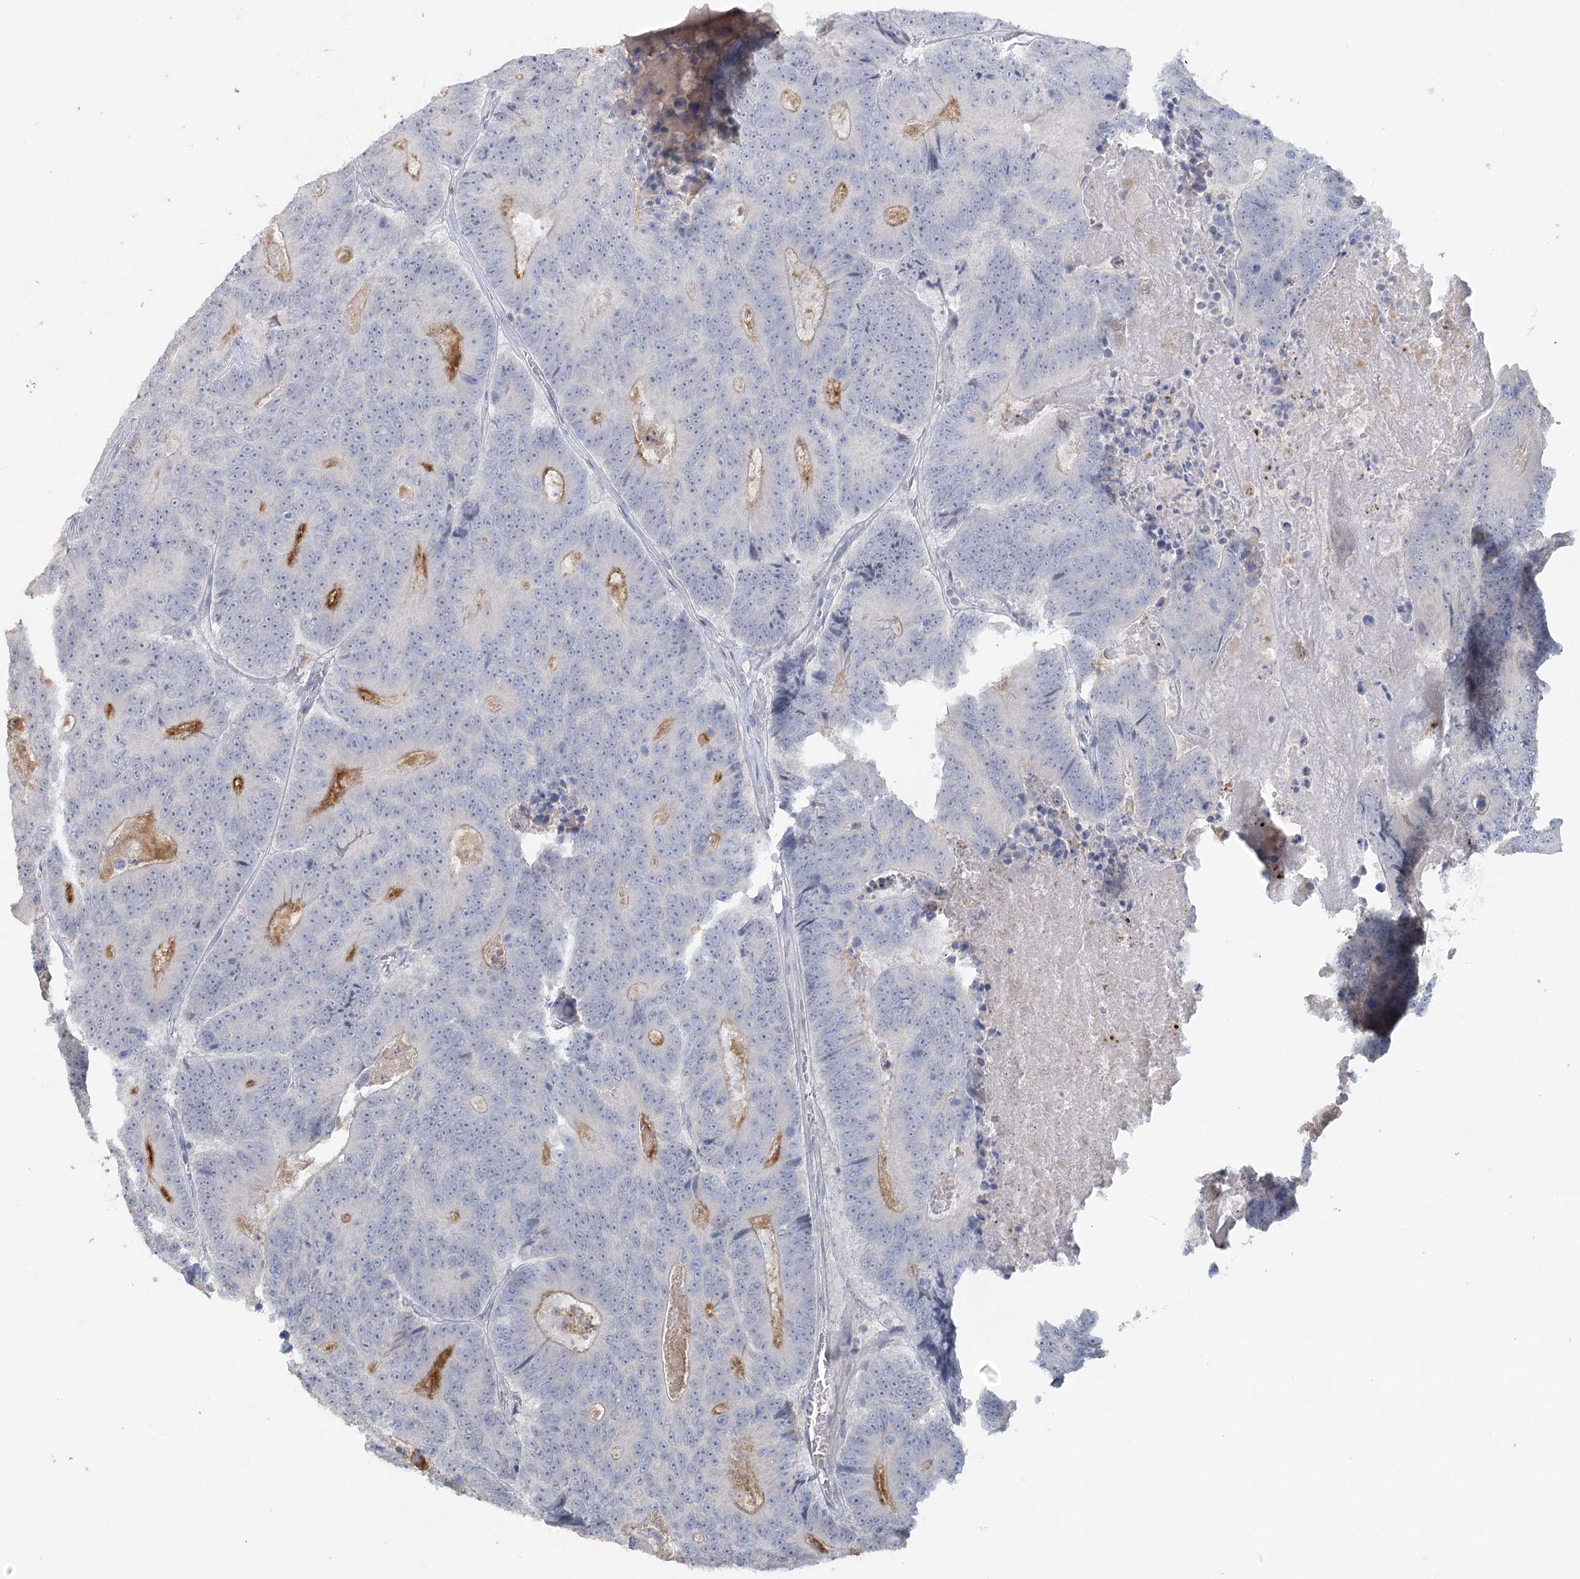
{"staining": {"intensity": "weak", "quantity": "<25%", "location": "cytoplasmic/membranous"}, "tissue": "colorectal cancer", "cell_type": "Tumor cells", "image_type": "cancer", "snomed": [{"axis": "morphology", "description": "Adenocarcinoma, NOS"}, {"axis": "topography", "description": "Colon"}], "caption": "Immunohistochemical staining of colorectal cancer (adenocarcinoma) demonstrates no significant expression in tumor cells. (Stains: DAB immunohistochemistry with hematoxylin counter stain, Microscopy: brightfield microscopy at high magnification).", "gene": "TRAF3IP1", "patient": {"sex": "male", "age": 83}}